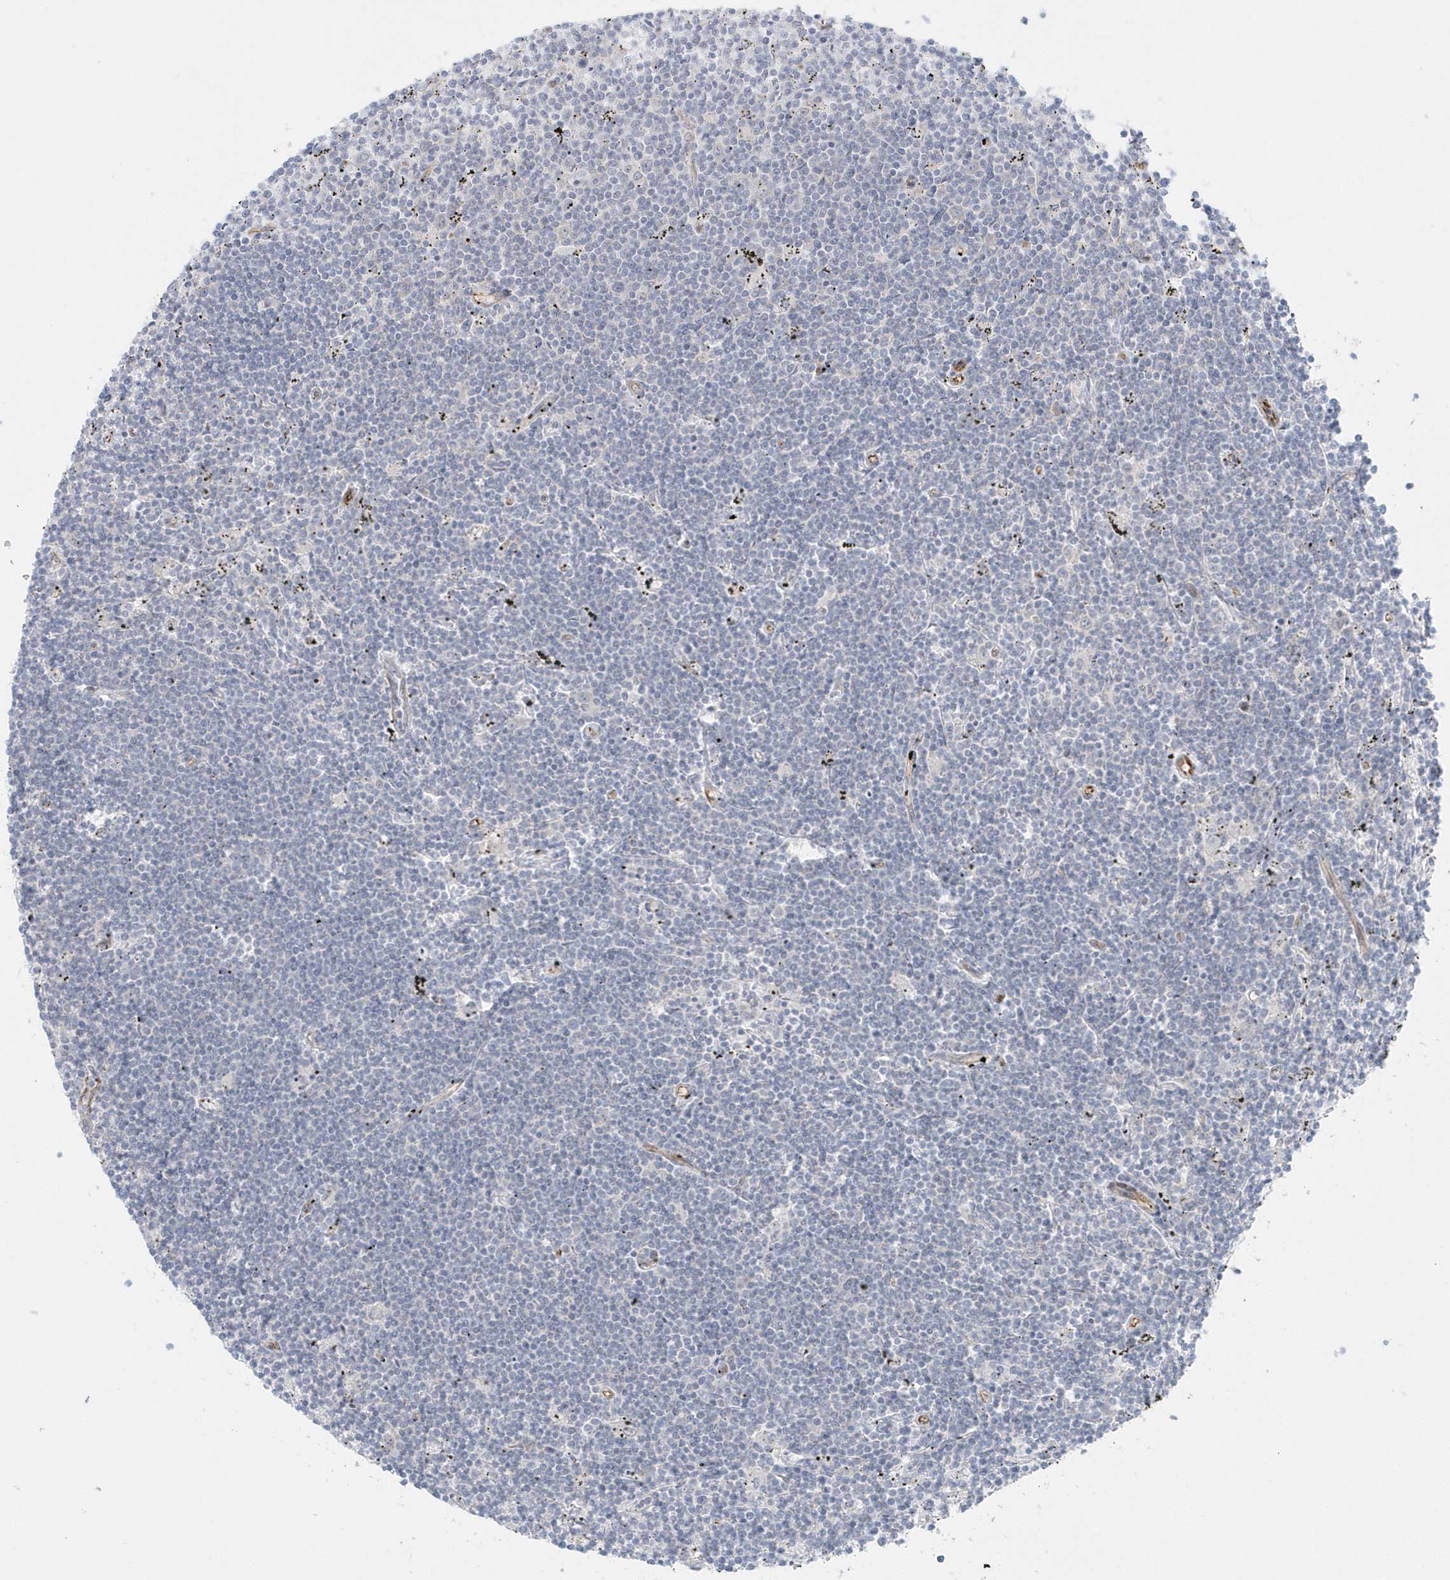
{"staining": {"intensity": "negative", "quantity": "none", "location": "none"}, "tissue": "lymphoma", "cell_type": "Tumor cells", "image_type": "cancer", "snomed": [{"axis": "morphology", "description": "Malignant lymphoma, non-Hodgkin's type, Low grade"}, {"axis": "topography", "description": "Spleen"}], "caption": "The image shows no significant staining in tumor cells of lymphoma. Nuclei are stained in blue.", "gene": "GPR152", "patient": {"sex": "male", "age": 76}}